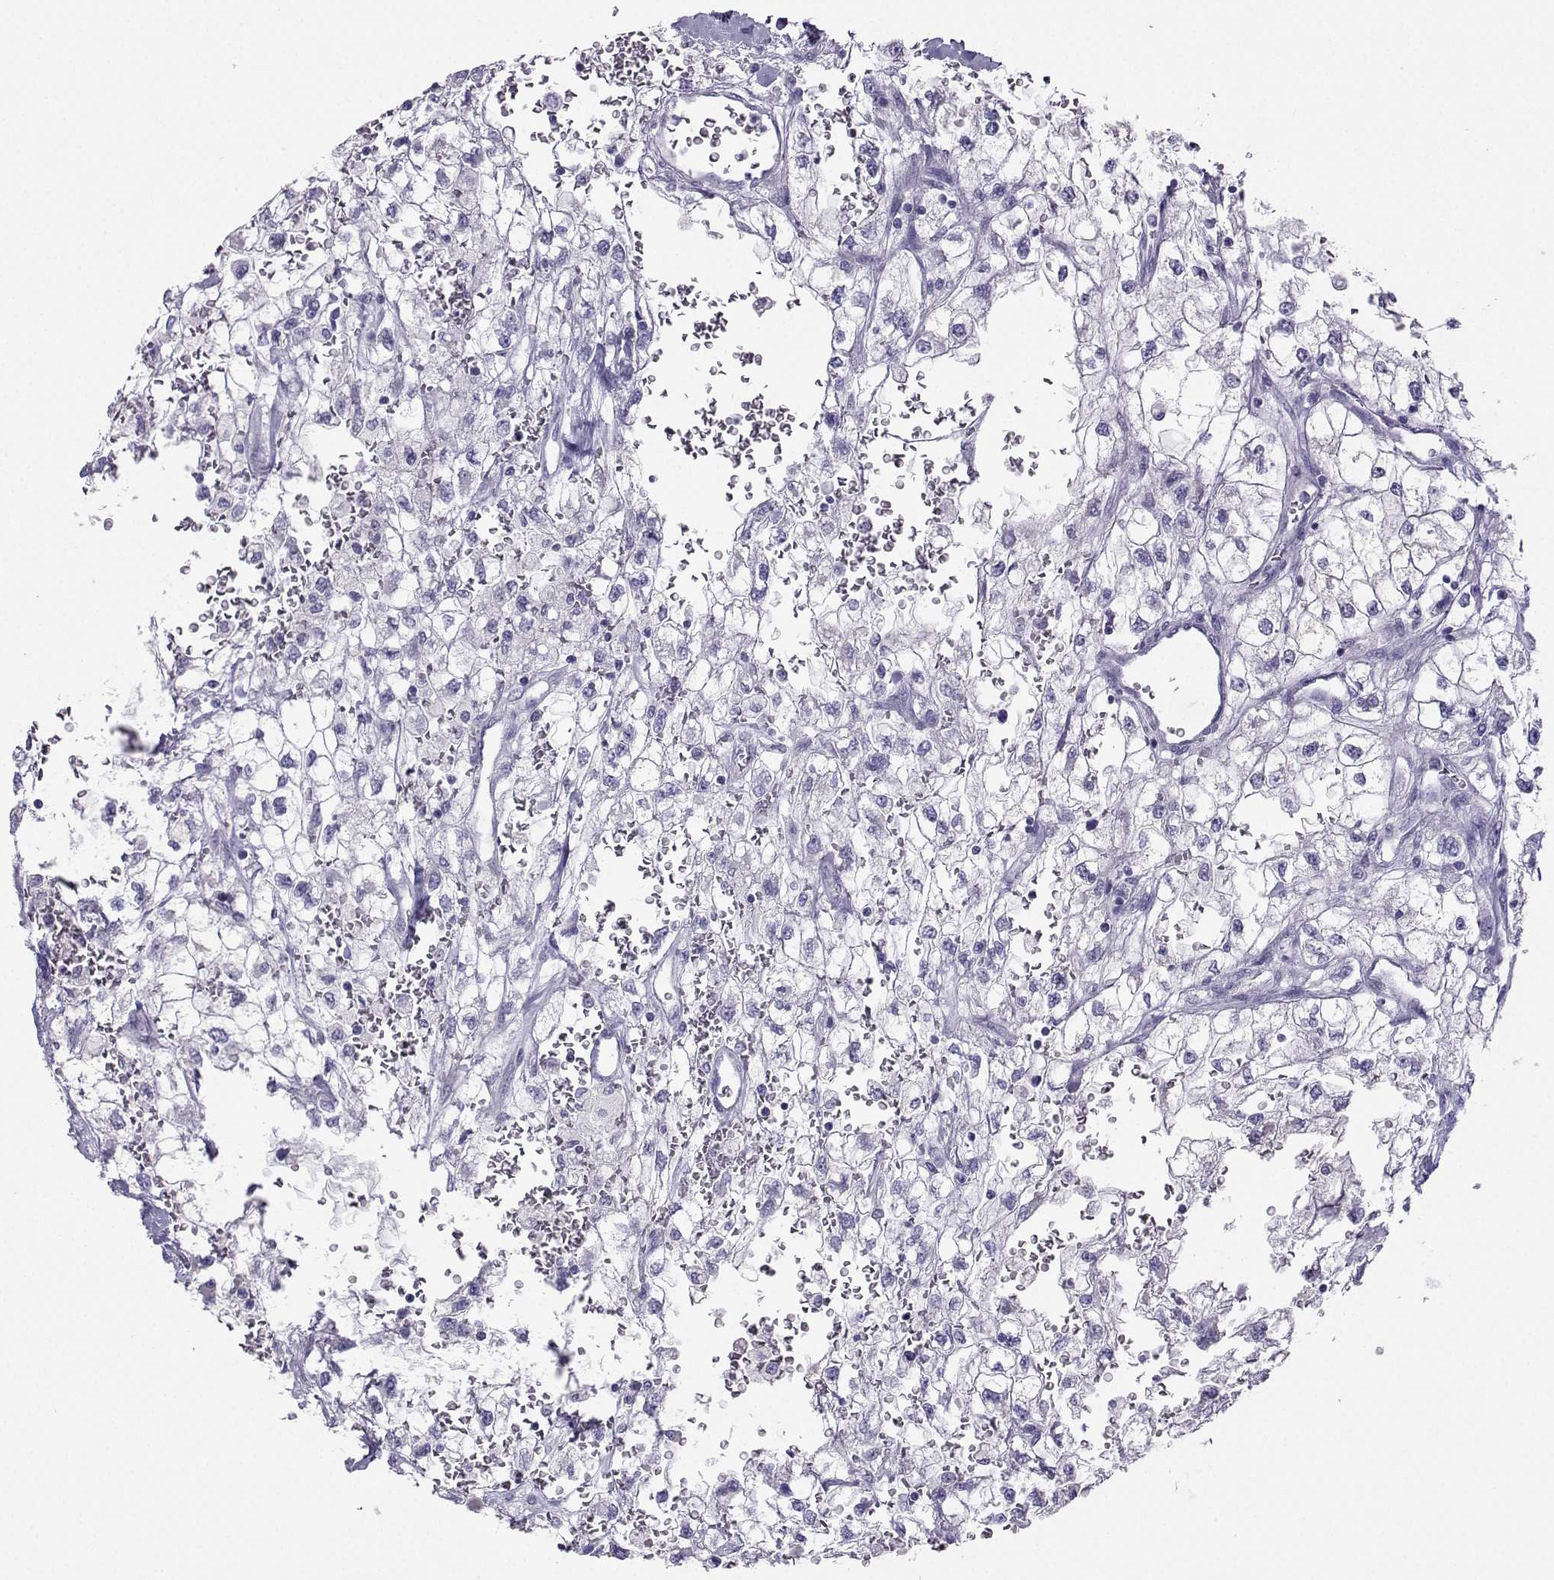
{"staining": {"intensity": "negative", "quantity": "none", "location": "none"}, "tissue": "renal cancer", "cell_type": "Tumor cells", "image_type": "cancer", "snomed": [{"axis": "morphology", "description": "Adenocarcinoma, NOS"}, {"axis": "topography", "description": "Kidney"}], "caption": "Tumor cells are negative for protein expression in human adenocarcinoma (renal).", "gene": "FBXO24", "patient": {"sex": "male", "age": 59}}